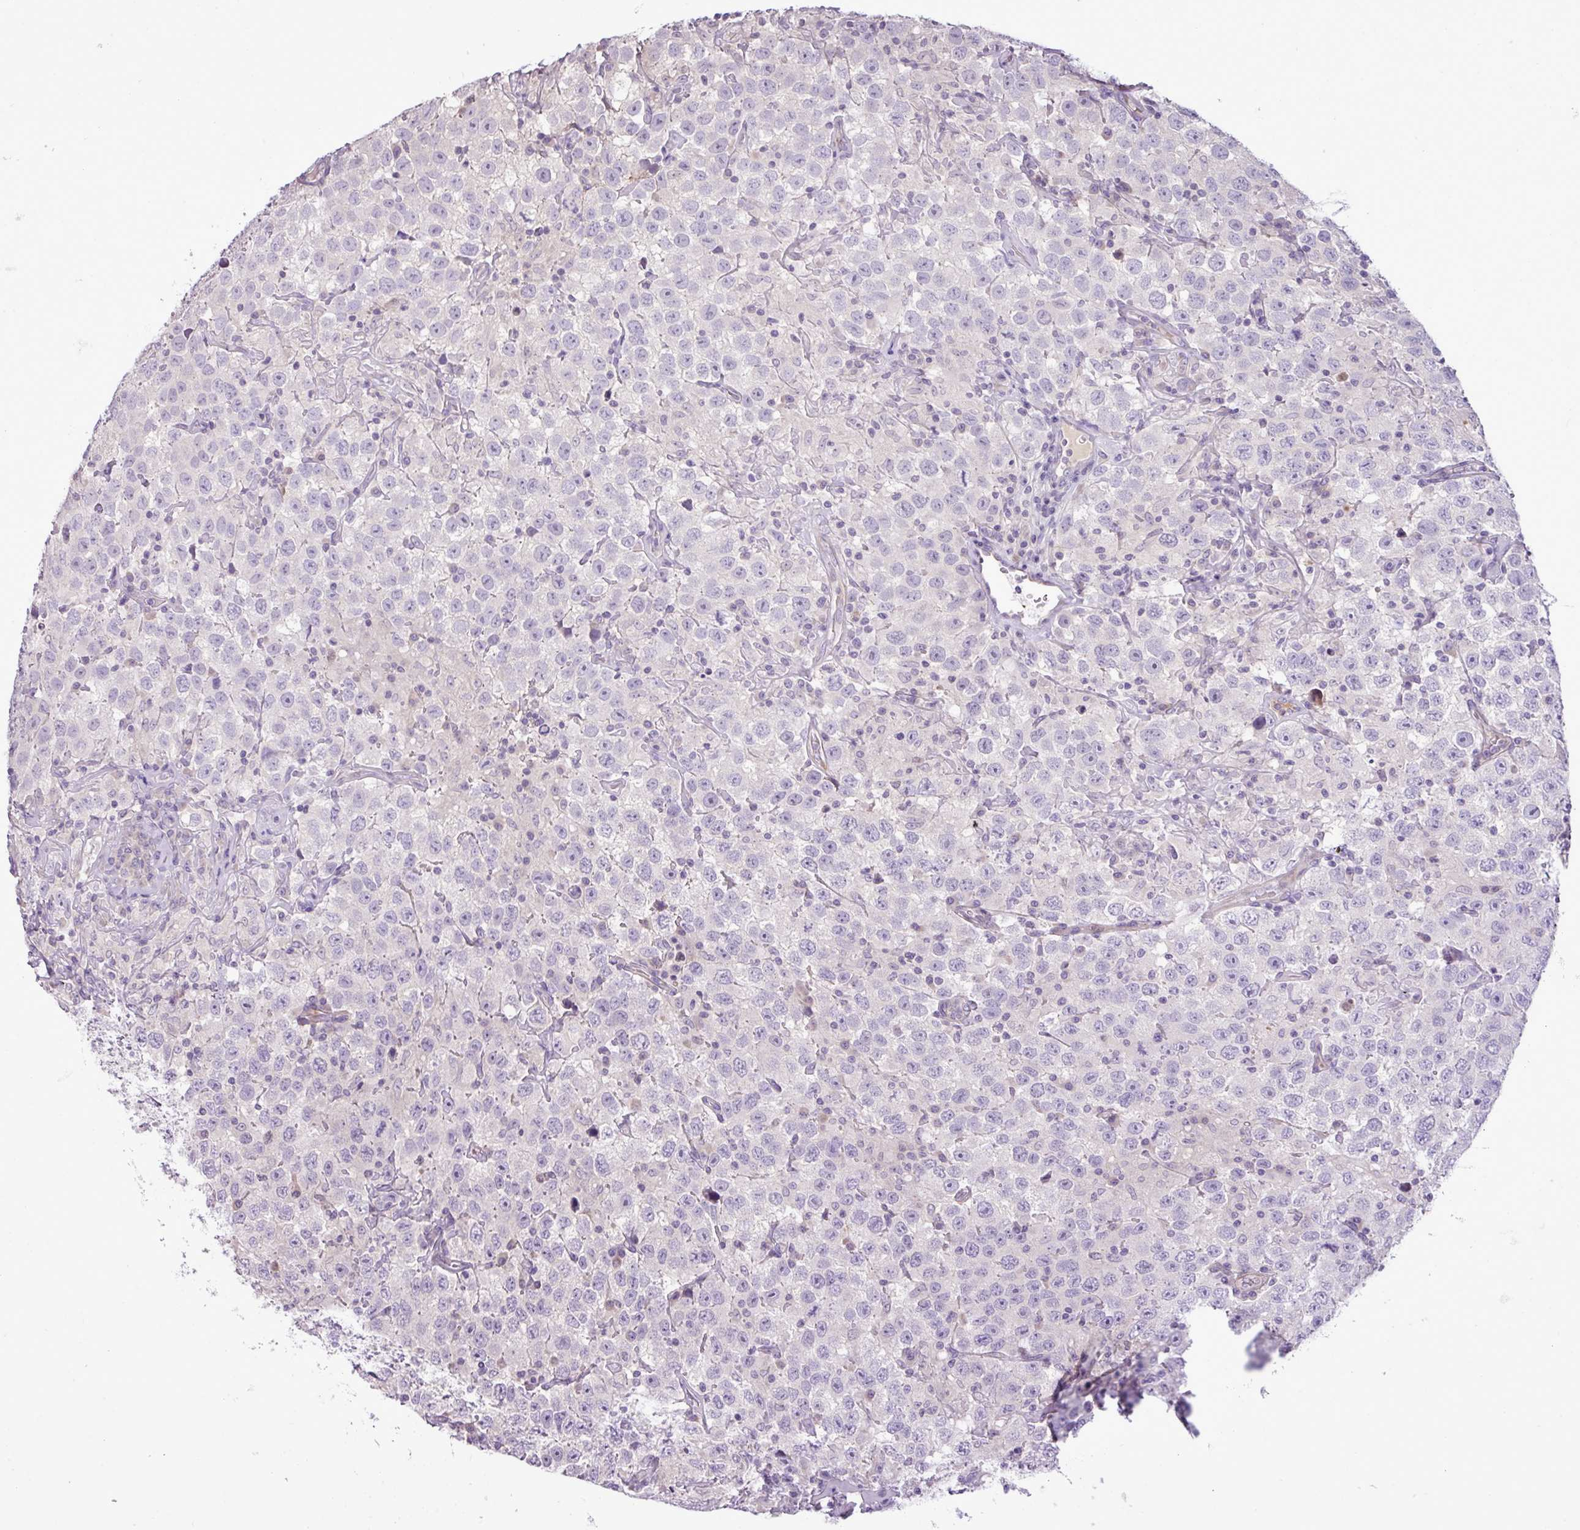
{"staining": {"intensity": "negative", "quantity": "none", "location": "none"}, "tissue": "testis cancer", "cell_type": "Tumor cells", "image_type": "cancer", "snomed": [{"axis": "morphology", "description": "Seminoma, NOS"}, {"axis": "topography", "description": "Testis"}], "caption": "An immunohistochemistry (IHC) micrograph of seminoma (testis) is shown. There is no staining in tumor cells of seminoma (testis).", "gene": "DNAJB13", "patient": {"sex": "male", "age": 41}}